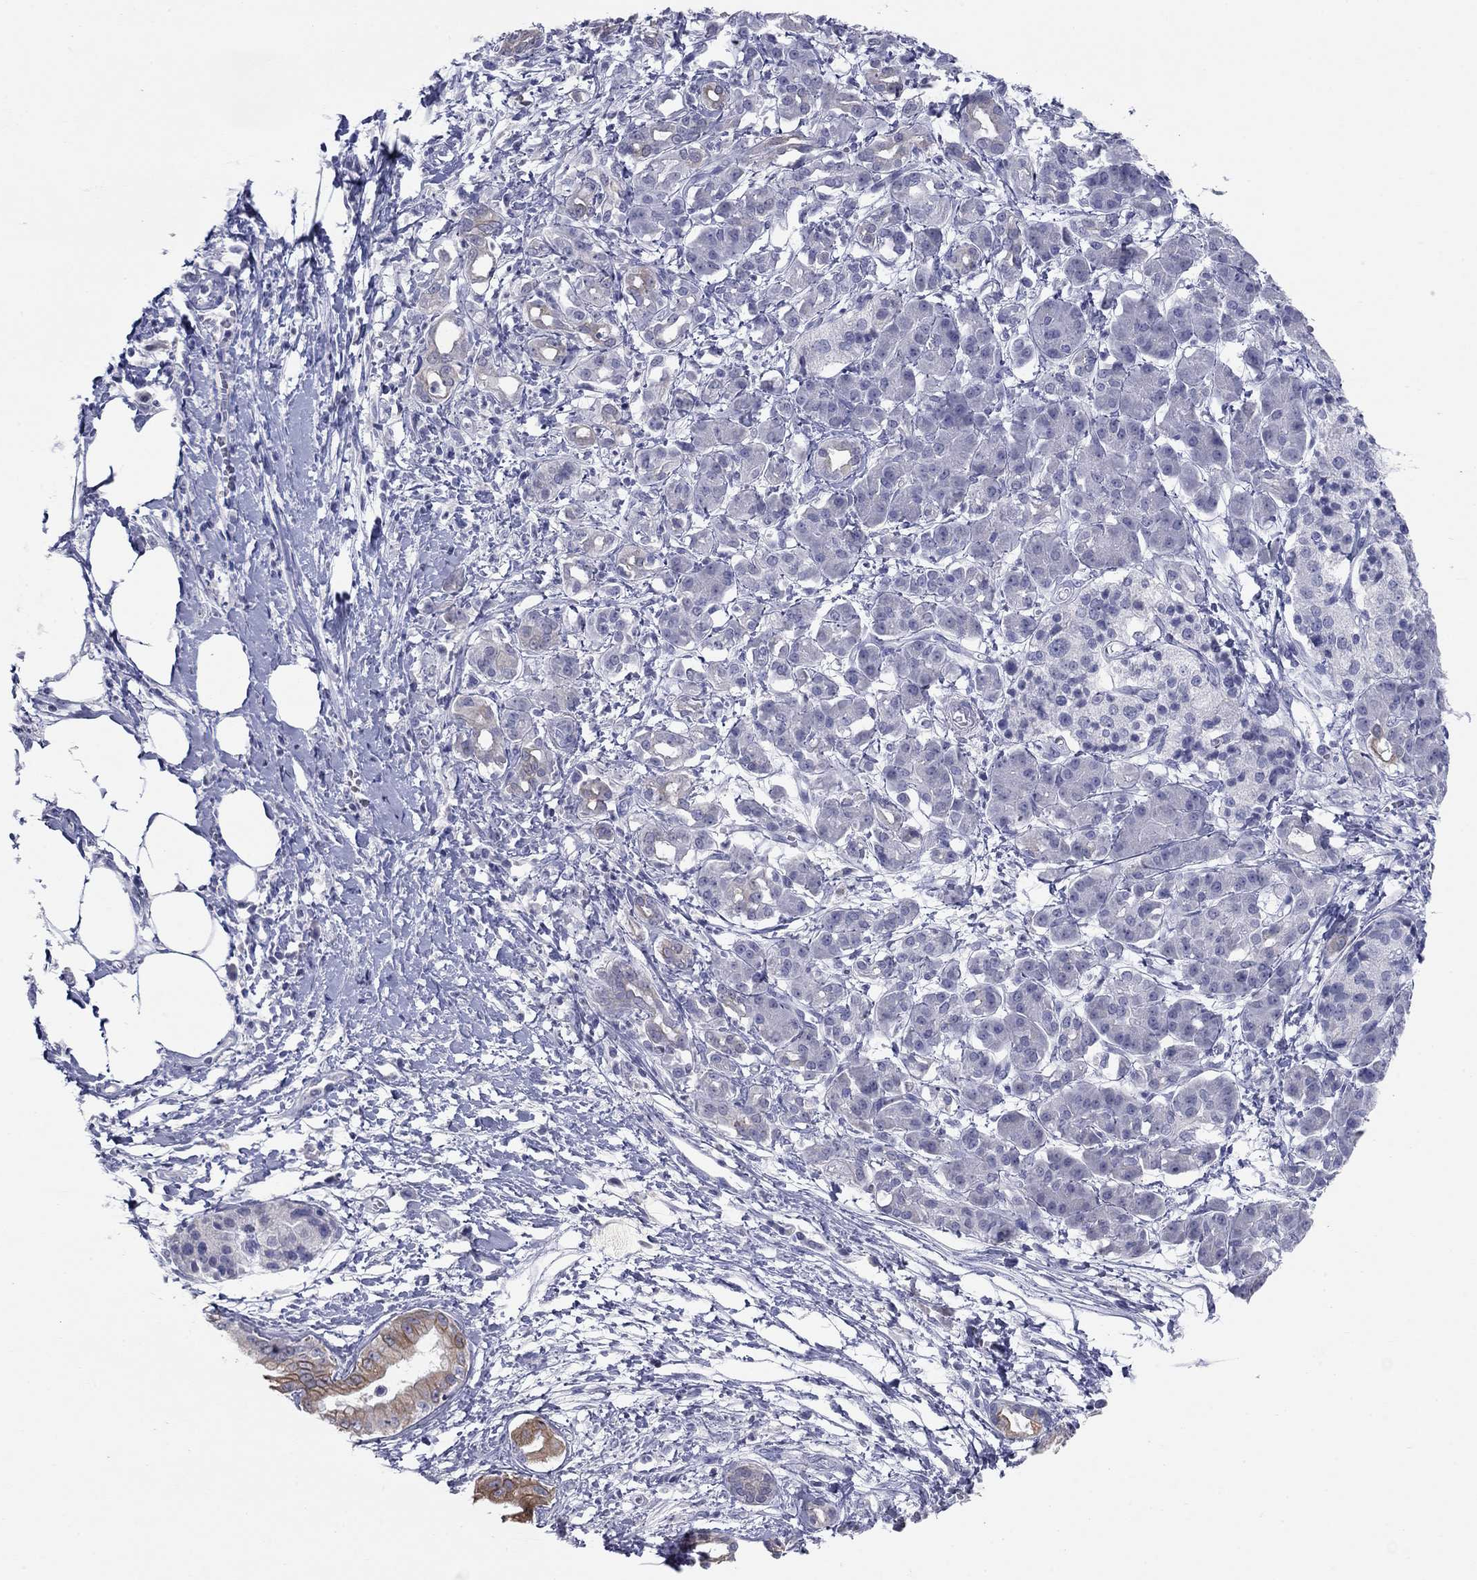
{"staining": {"intensity": "weak", "quantity": "<25%", "location": "cytoplasmic/membranous"}, "tissue": "pancreatic cancer", "cell_type": "Tumor cells", "image_type": "cancer", "snomed": [{"axis": "morphology", "description": "Adenocarcinoma, NOS"}, {"axis": "topography", "description": "Pancreas"}], "caption": "Immunohistochemical staining of human pancreatic adenocarcinoma exhibits no significant expression in tumor cells.", "gene": "KRT75", "patient": {"sex": "male", "age": 72}}